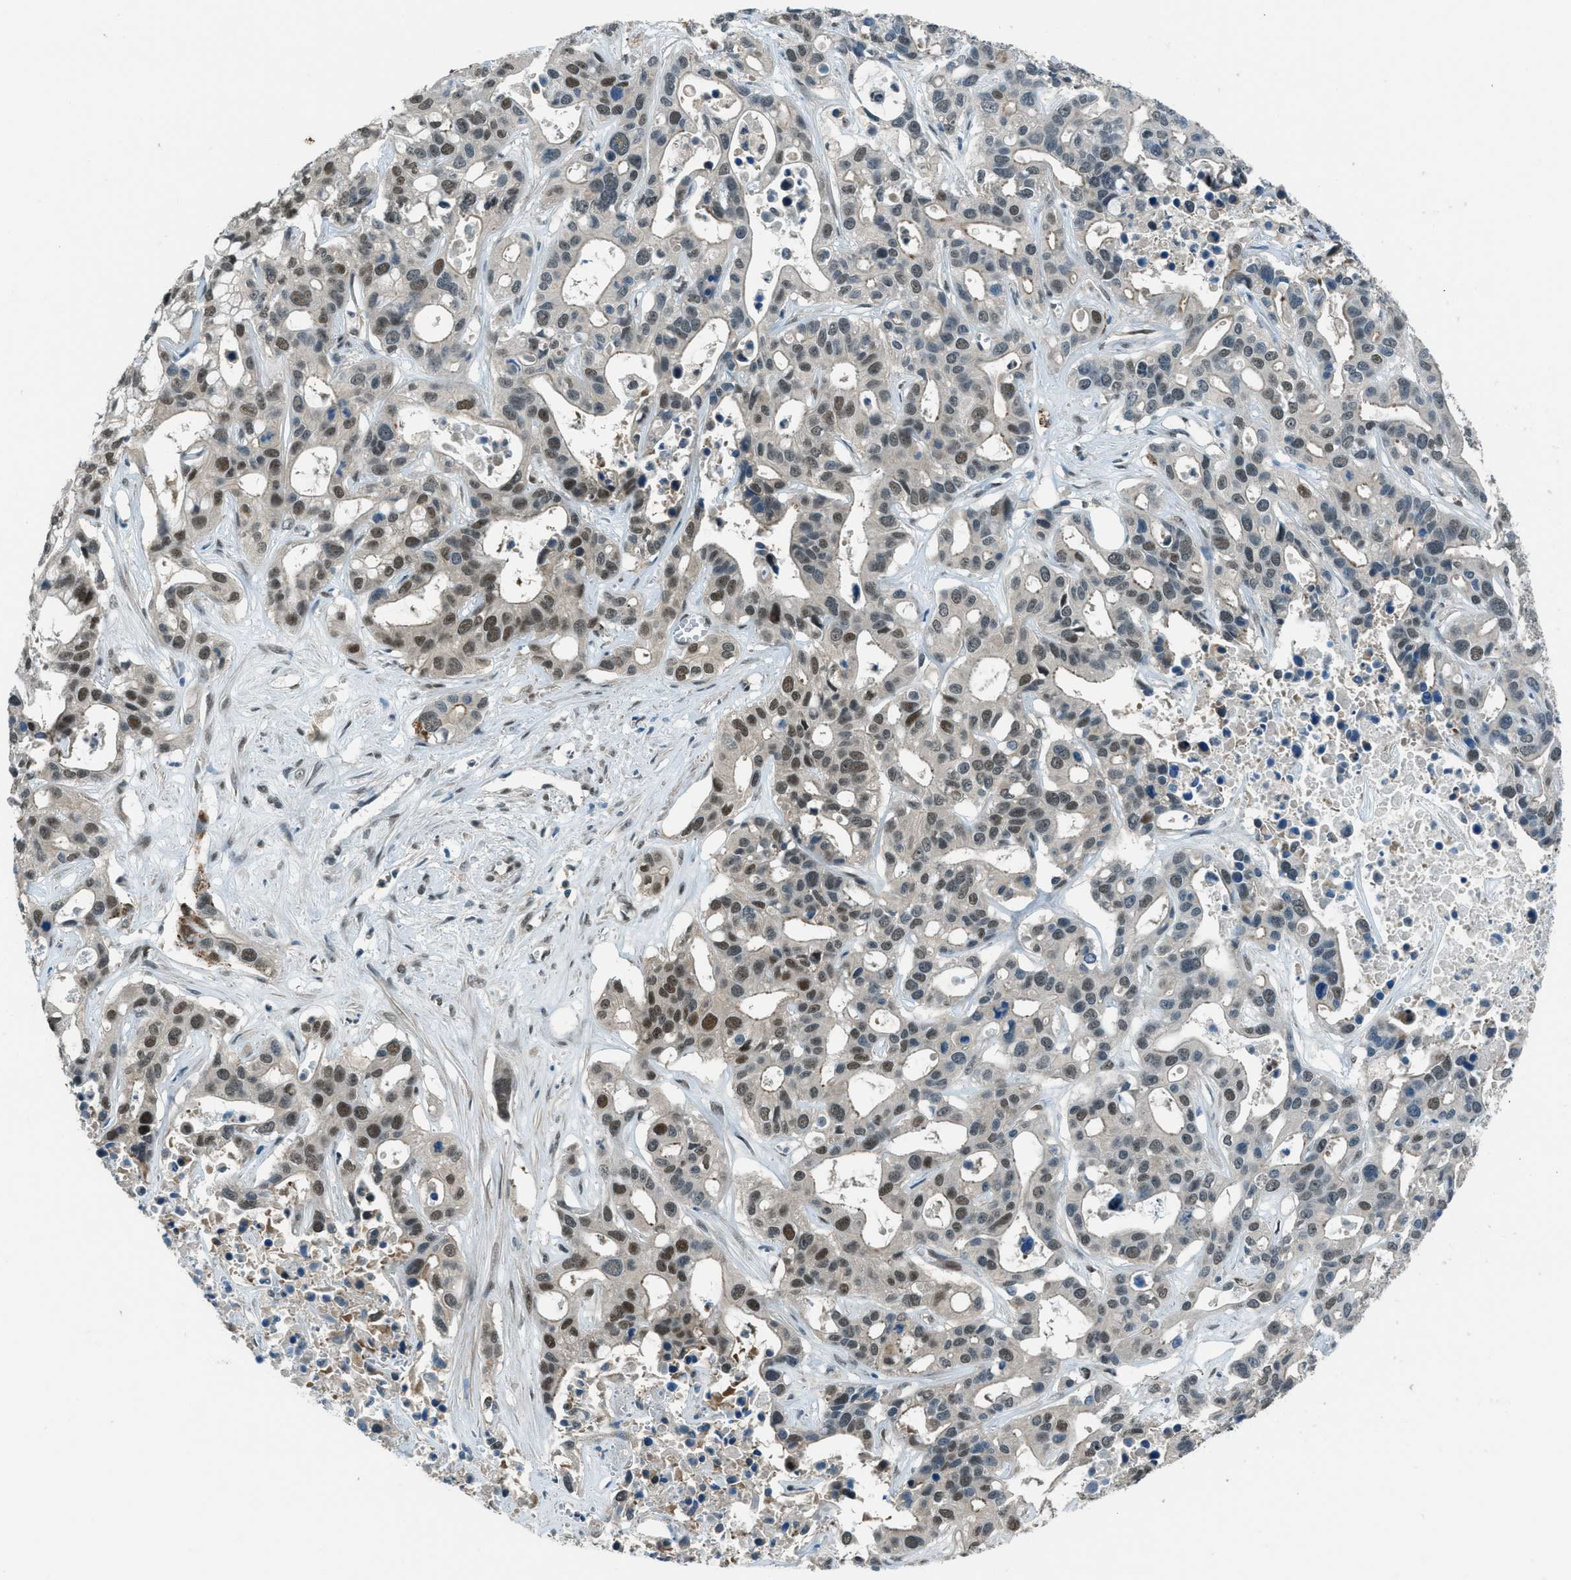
{"staining": {"intensity": "moderate", "quantity": ">75%", "location": "nuclear"}, "tissue": "liver cancer", "cell_type": "Tumor cells", "image_type": "cancer", "snomed": [{"axis": "morphology", "description": "Cholangiocarcinoma"}, {"axis": "topography", "description": "Liver"}], "caption": "Protein staining by immunohistochemistry (IHC) exhibits moderate nuclear staining in approximately >75% of tumor cells in liver cancer (cholangiocarcinoma). Using DAB (3,3'-diaminobenzidine) (brown) and hematoxylin (blue) stains, captured at high magnification using brightfield microscopy.", "gene": "NPEPL1", "patient": {"sex": "female", "age": 65}}